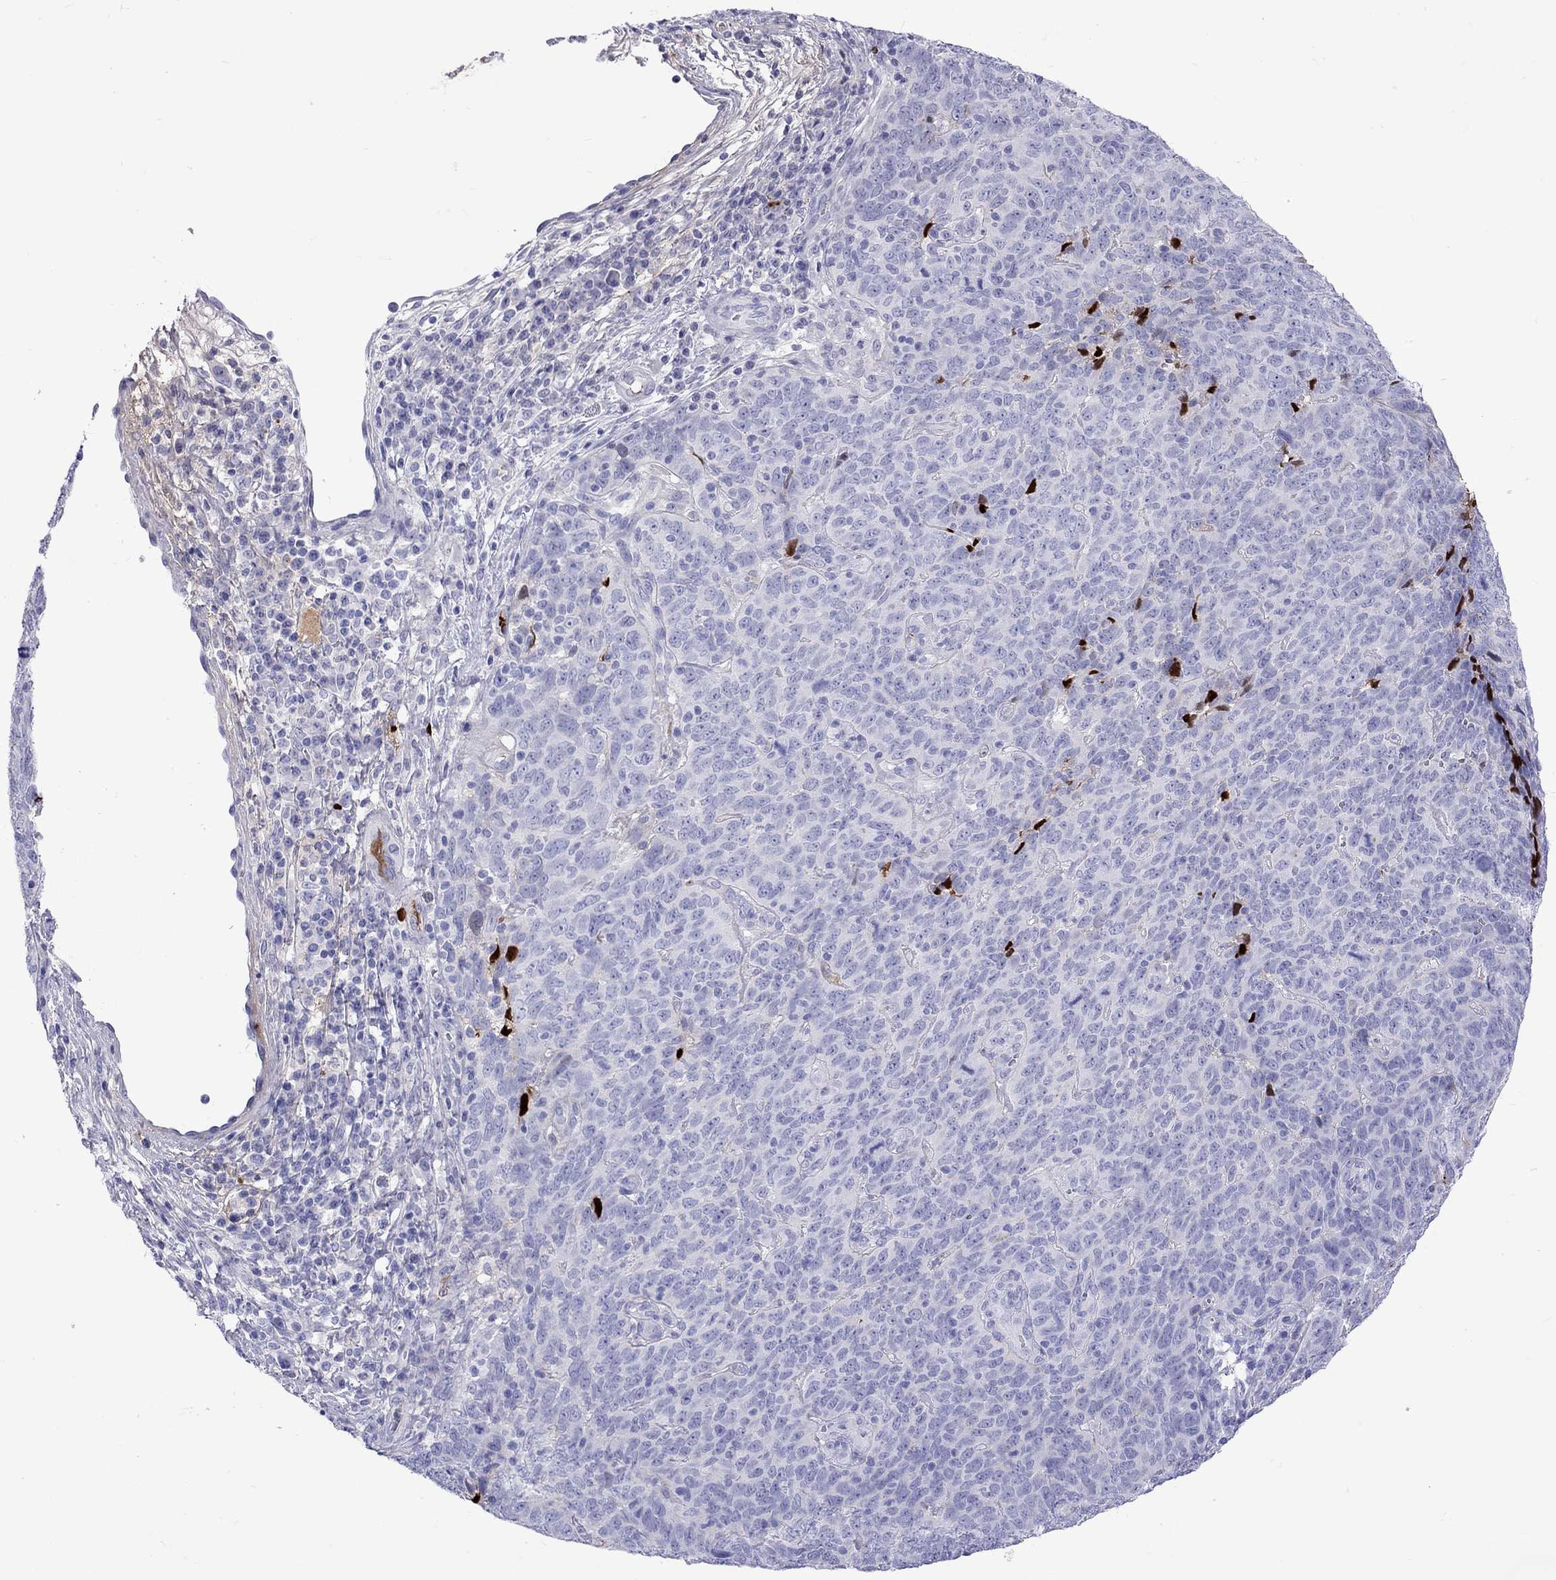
{"staining": {"intensity": "negative", "quantity": "none", "location": "none"}, "tissue": "skin cancer", "cell_type": "Tumor cells", "image_type": "cancer", "snomed": [{"axis": "morphology", "description": "Squamous cell carcinoma, NOS"}, {"axis": "topography", "description": "Skin"}, {"axis": "topography", "description": "Anal"}], "caption": "Immunohistochemistry image of neoplastic tissue: human squamous cell carcinoma (skin) stained with DAB displays no significant protein staining in tumor cells. The staining is performed using DAB brown chromogen with nuclei counter-stained in using hematoxylin.", "gene": "SERPINA3", "patient": {"sex": "female", "age": 51}}